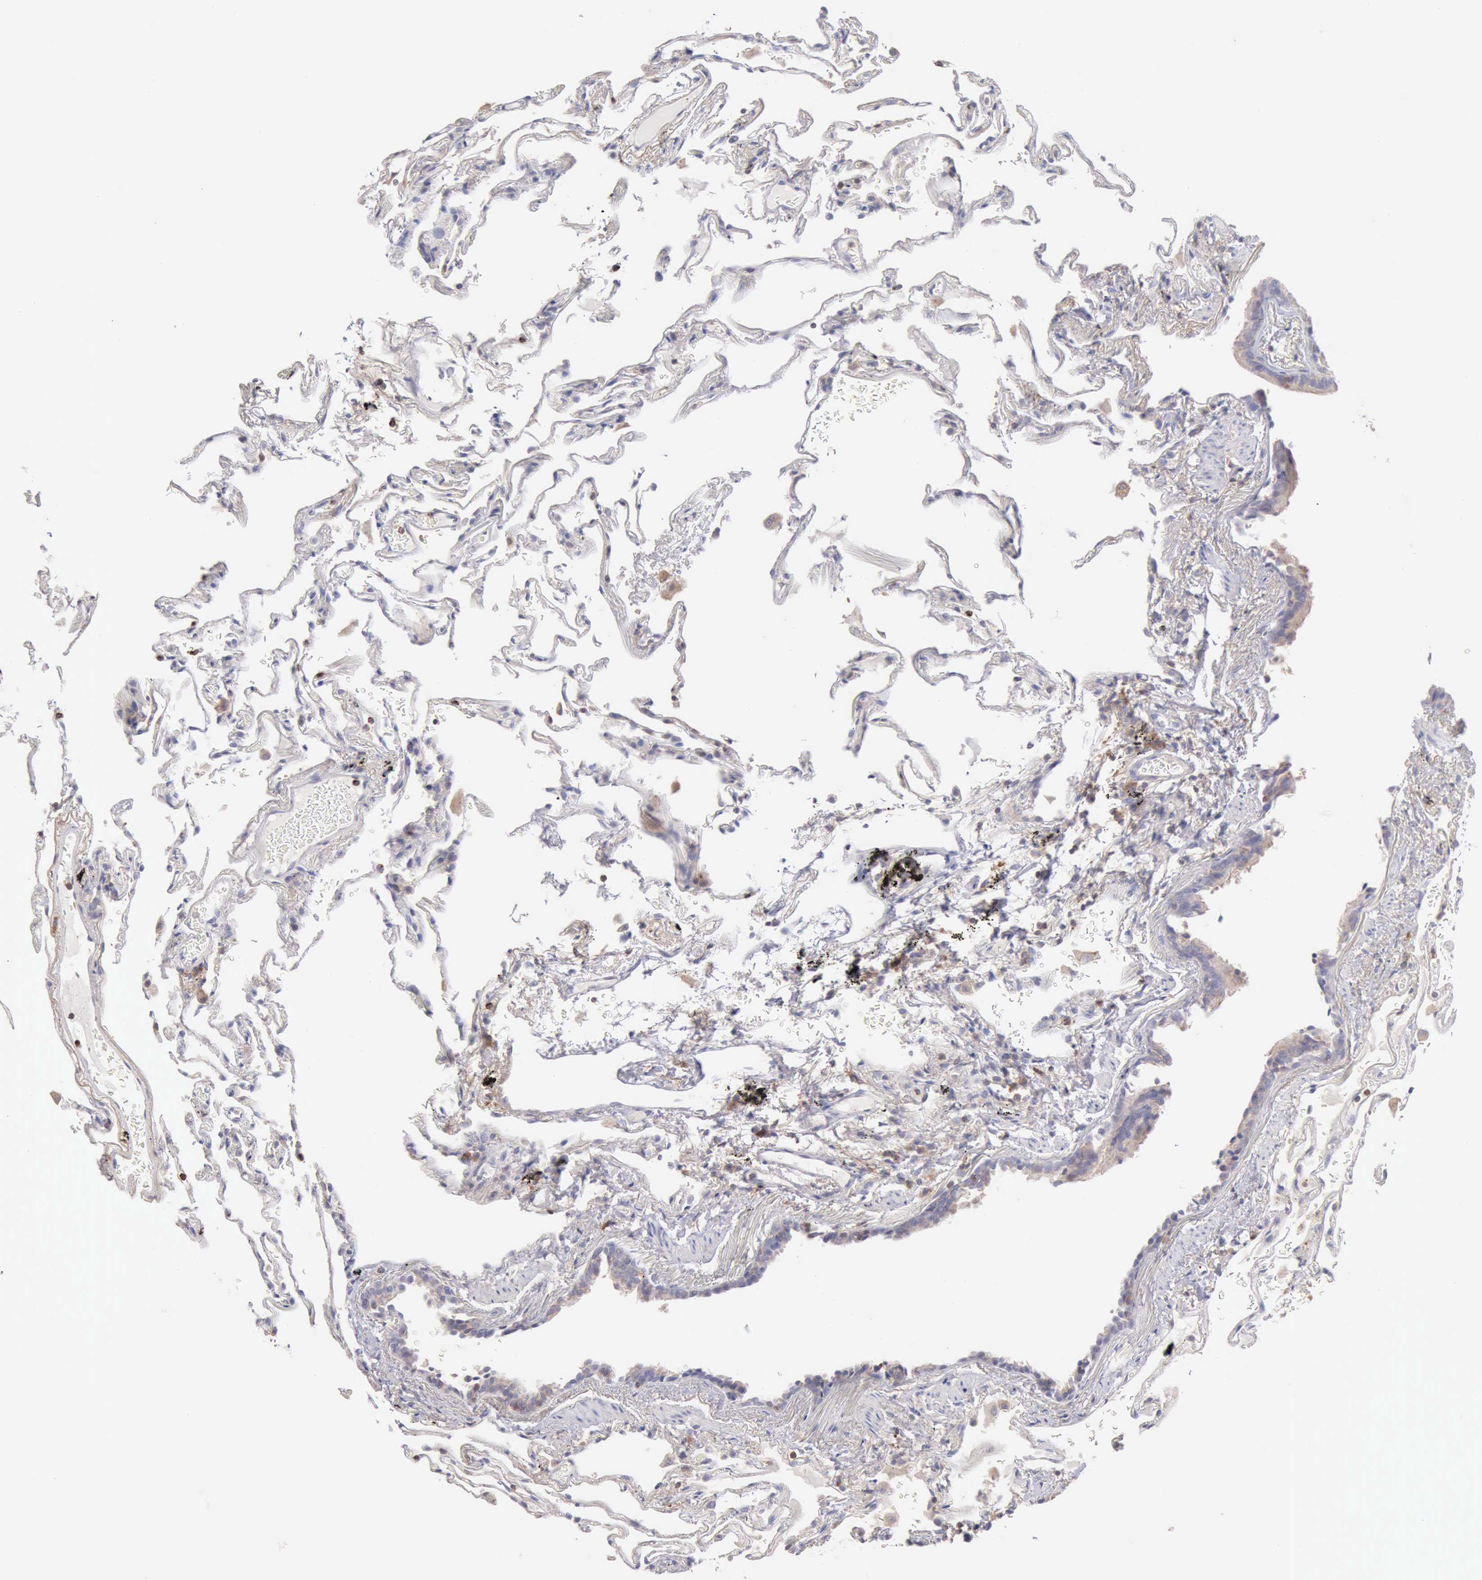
{"staining": {"intensity": "negative", "quantity": "none", "location": "none"}, "tissue": "lung", "cell_type": "Alveolar cells", "image_type": "normal", "snomed": [{"axis": "morphology", "description": "Normal tissue, NOS"}, {"axis": "morphology", "description": "Inflammation, NOS"}, {"axis": "topography", "description": "Lung"}], "caption": "Alveolar cells show no significant protein staining in normal lung. The staining was performed using DAB to visualize the protein expression in brown, while the nuclei were stained in blue with hematoxylin (Magnification: 20x).", "gene": "SASH3", "patient": {"sex": "male", "age": 69}}